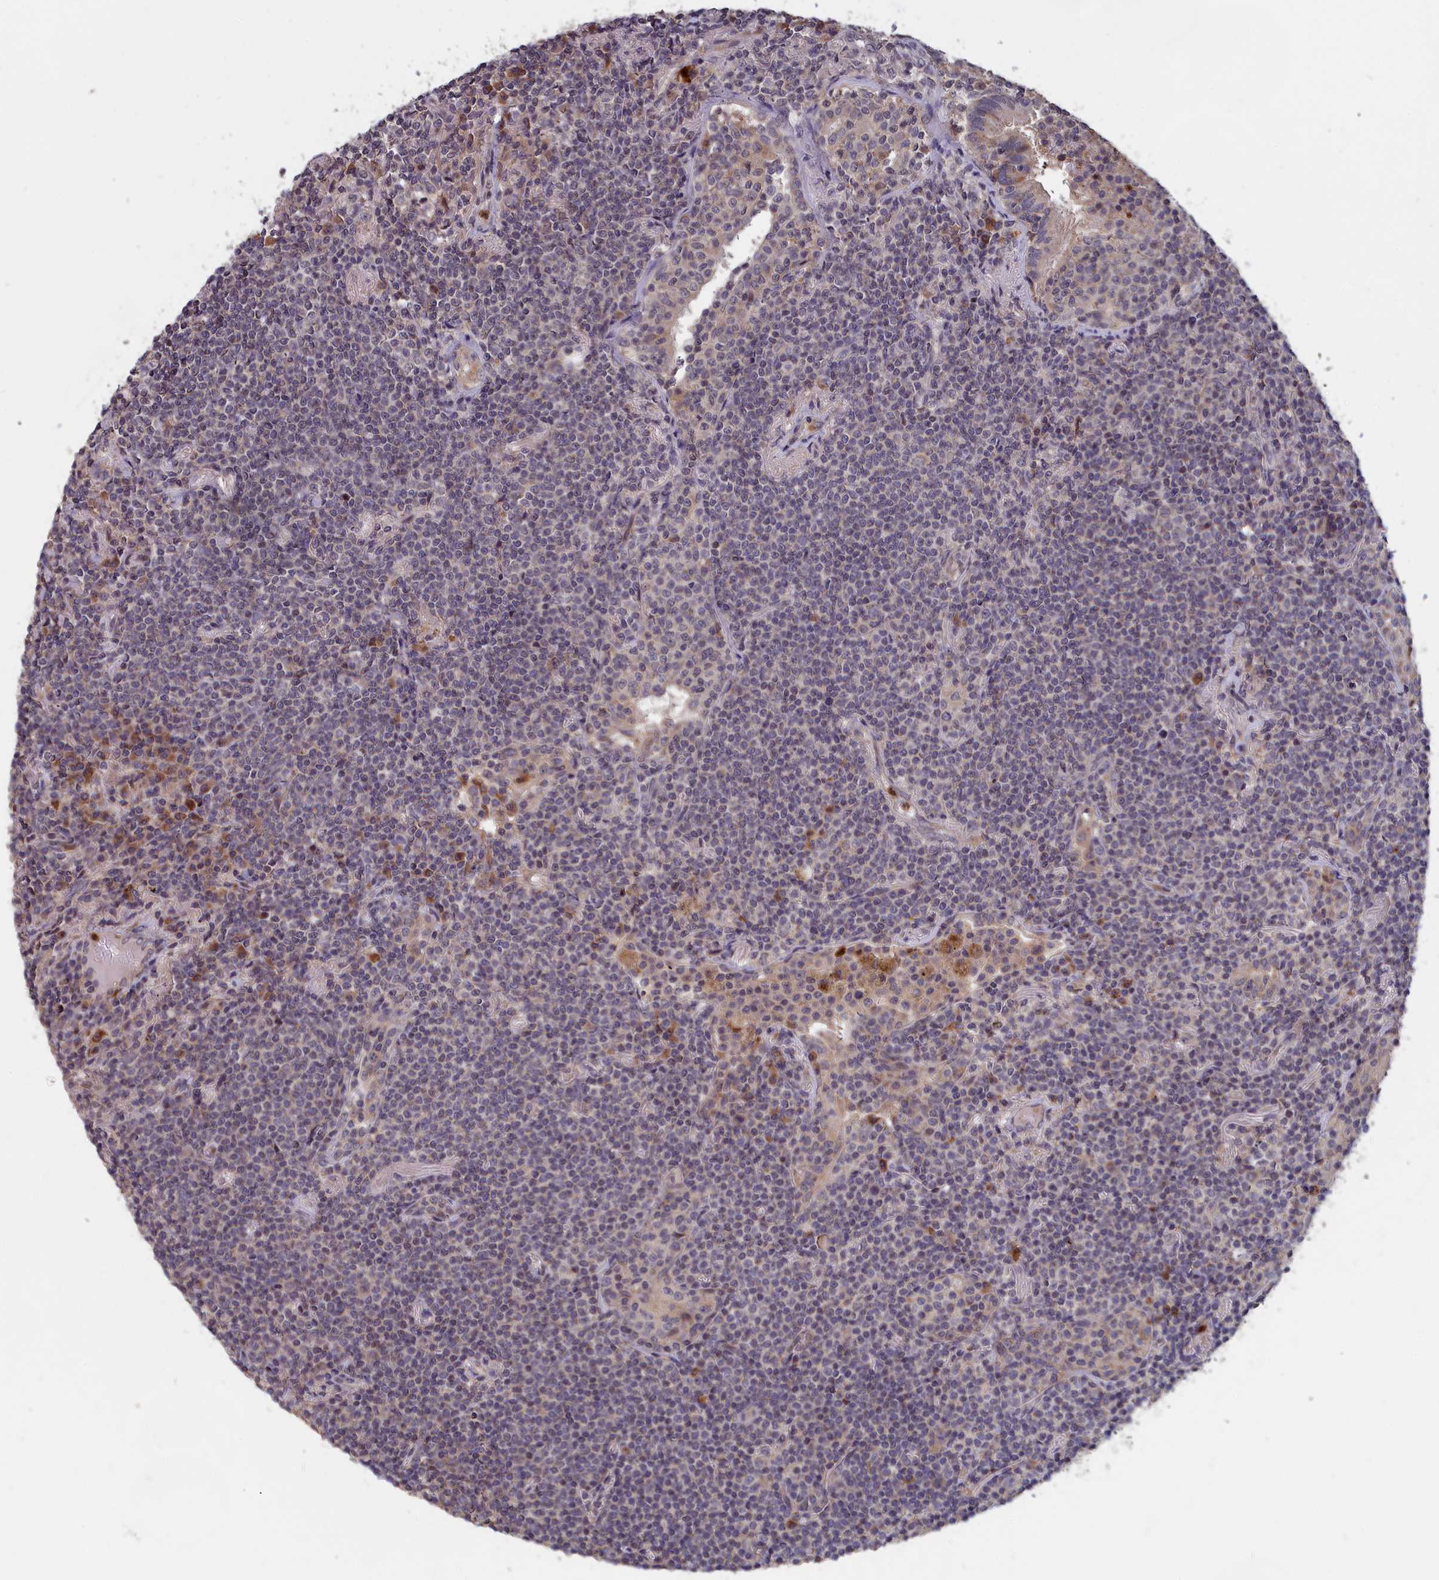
{"staining": {"intensity": "negative", "quantity": "none", "location": "none"}, "tissue": "lymphoma", "cell_type": "Tumor cells", "image_type": "cancer", "snomed": [{"axis": "morphology", "description": "Malignant lymphoma, non-Hodgkin's type, Low grade"}, {"axis": "topography", "description": "Lung"}], "caption": "DAB immunohistochemical staining of lymphoma demonstrates no significant expression in tumor cells. The staining is performed using DAB (3,3'-diaminobenzidine) brown chromogen with nuclei counter-stained in using hematoxylin.", "gene": "EPB41L4B", "patient": {"sex": "female", "age": 71}}